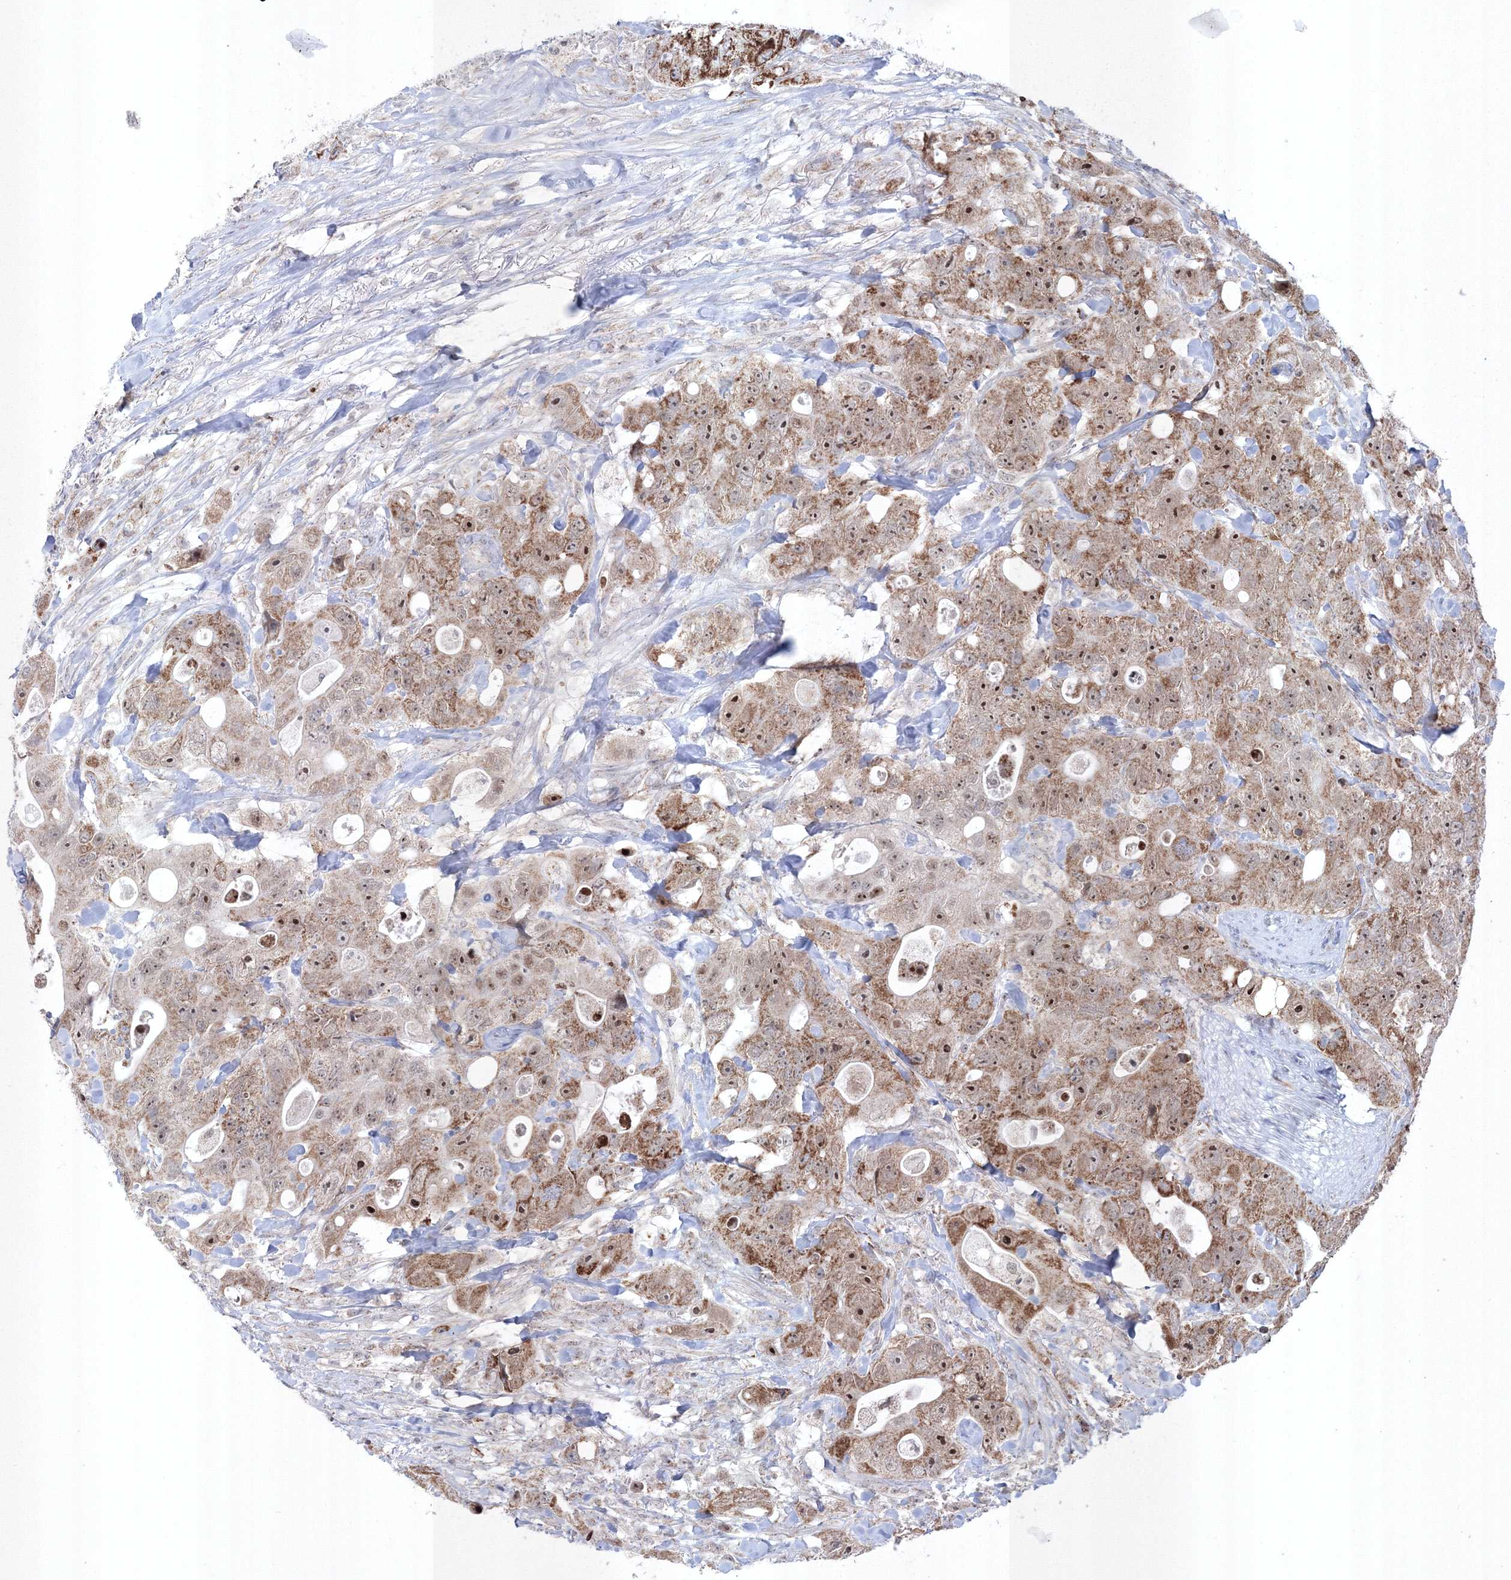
{"staining": {"intensity": "moderate", "quantity": ">75%", "location": "cytoplasmic/membranous,nuclear"}, "tissue": "colorectal cancer", "cell_type": "Tumor cells", "image_type": "cancer", "snomed": [{"axis": "morphology", "description": "Adenocarcinoma, NOS"}, {"axis": "topography", "description": "Colon"}], "caption": "Immunohistochemistry (IHC) image of neoplastic tissue: colorectal cancer (adenocarcinoma) stained using immunohistochemistry displays medium levels of moderate protein expression localized specifically in the cytoplasmic/membranous and nuclear of tumor cells, appearing as a cytoplasmic/membranous and nuclear brown color.", "gene": "GRSF1", "patient": {"sex": "female", "age": 46}}